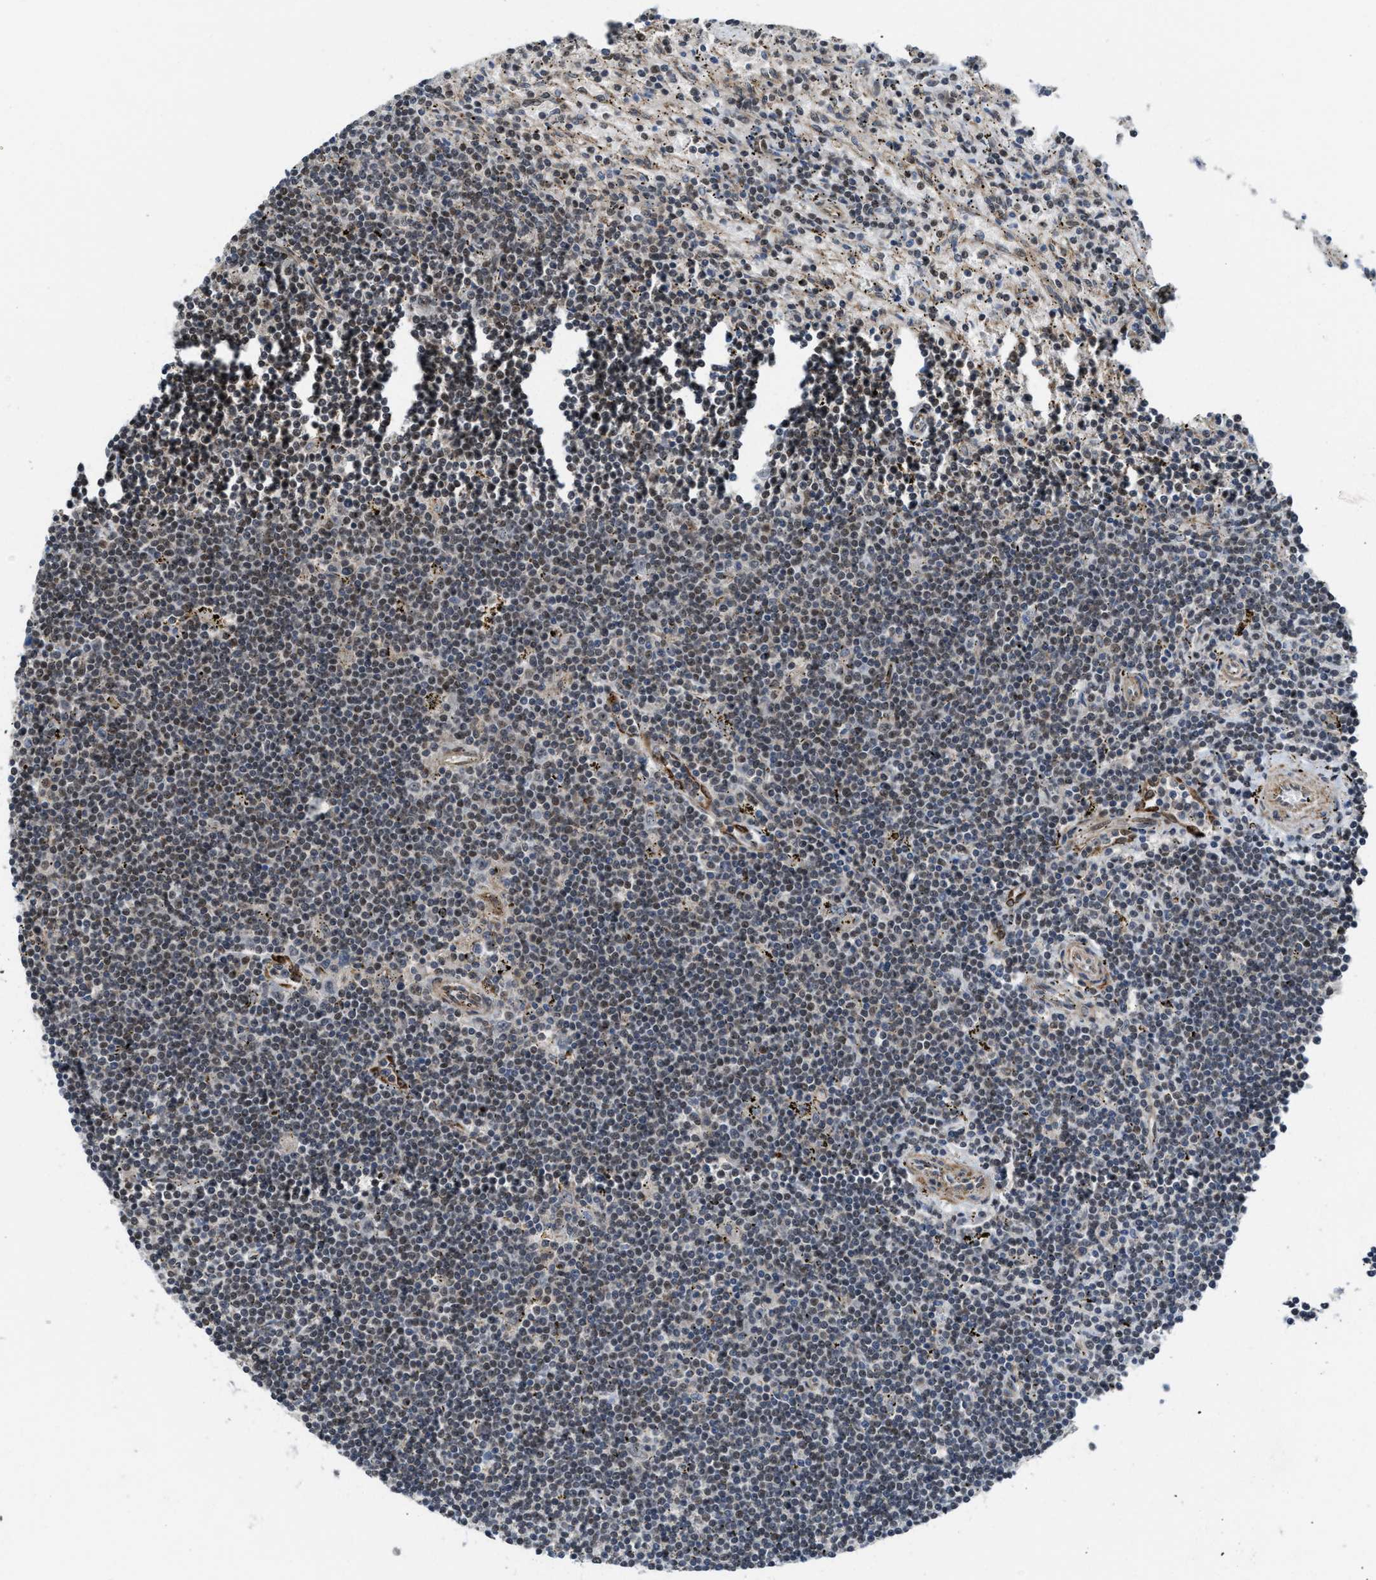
{"staining": {"intensity": "negative", "quantity": "none", "location": "none"}, "tissue": "lymphoma", "cell_type": "Tumor cells", "image_type": "cancer", "snomed": [{"axis": "morphology", "description": "Malignant lymphoma, non-Hodgkin's type, Low grade"}, {"axis": "topography", "description": "Spleen"}], "caption": "A photomicrograph of lymphoma stained for a protein displays no brown staining in tumor cells.", "gene": "ZNF250", "patient": {"sex": "male", "age": 76}}